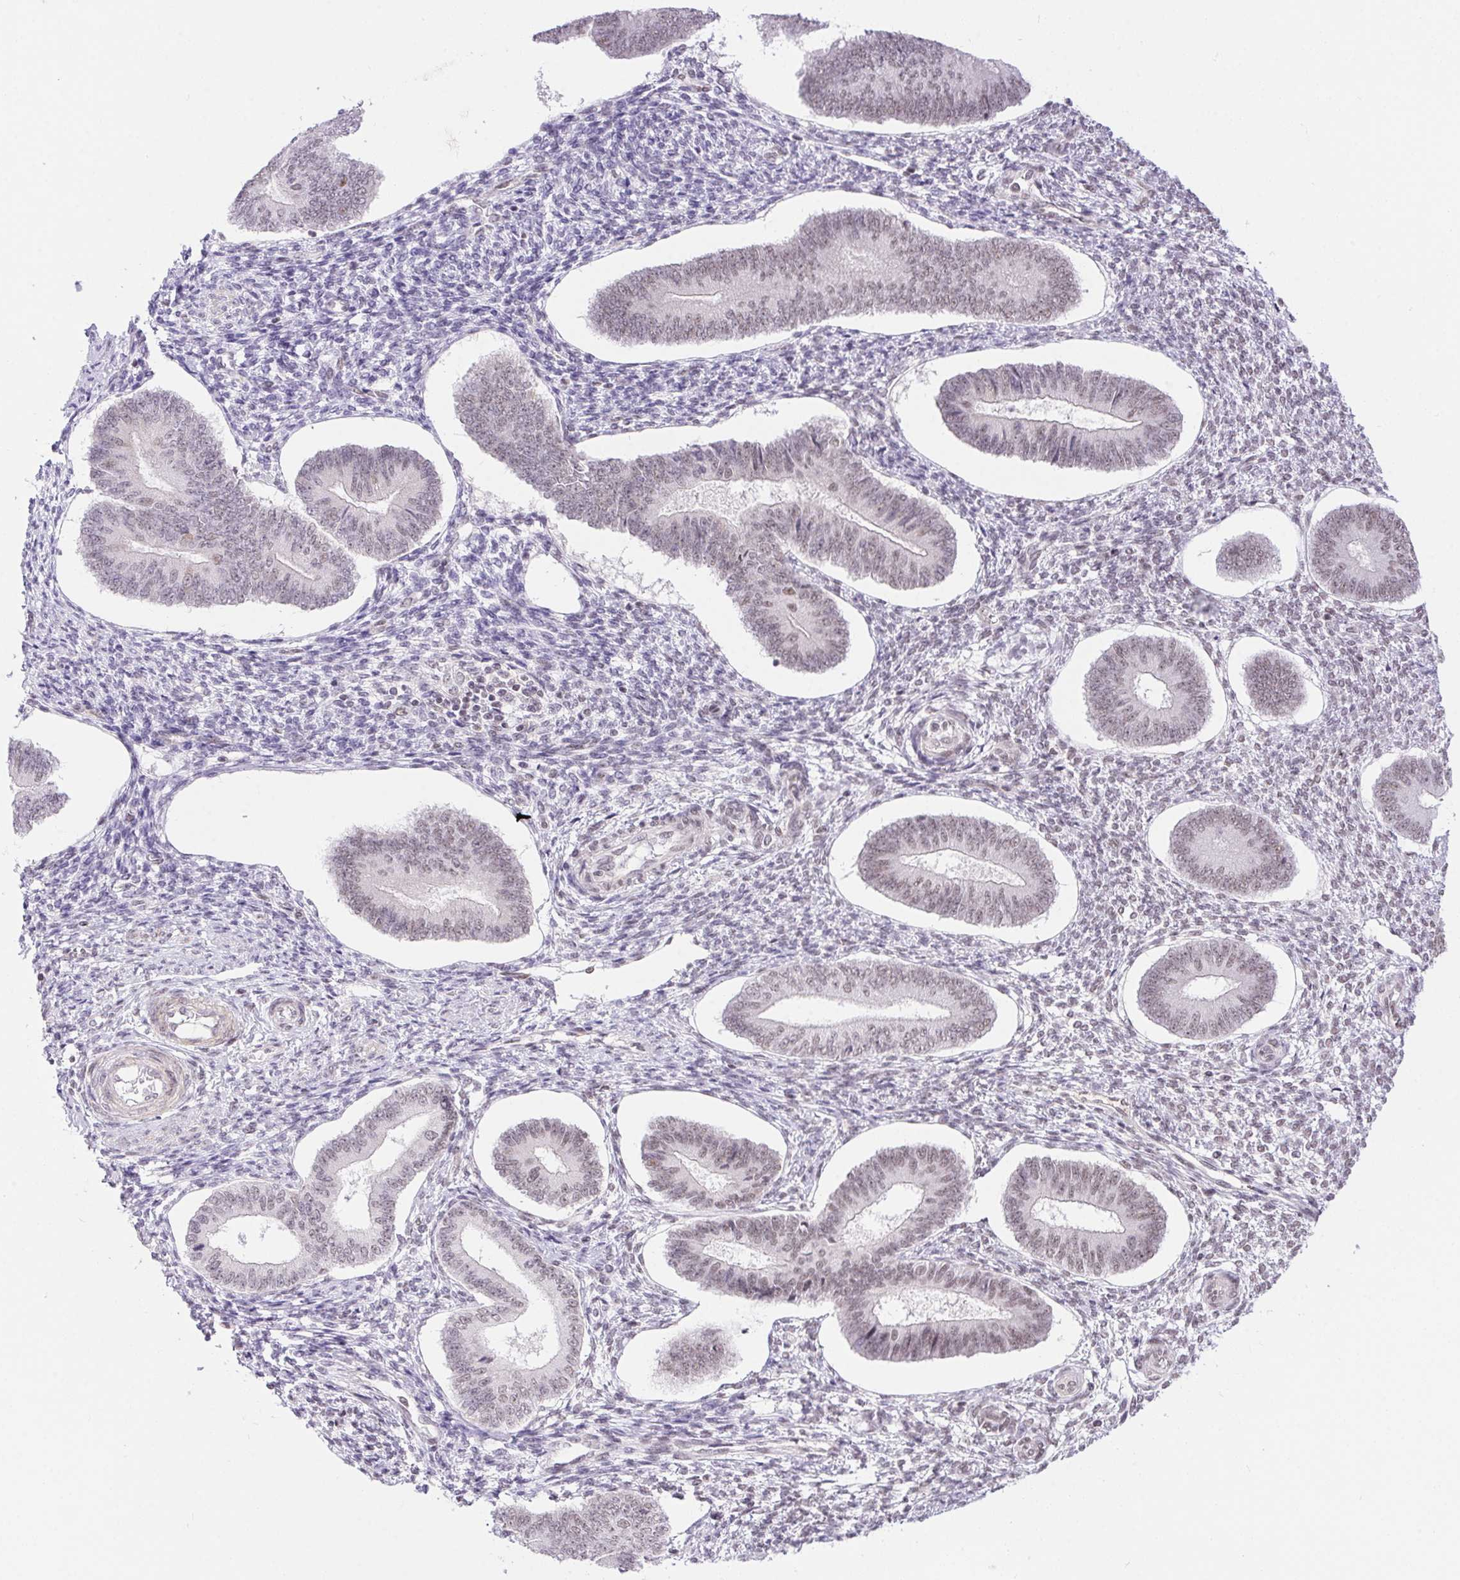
{"staining": {"intensity": "negative", "quantity": "none", "location": "none"}, "tissue": "endometrium", "cell_type": "Cells in endometrial stroma", "image_type": "normal", "snomed": [{"axis": "morphology", "description": "Normal tissue, NOS"}, {"axis": "topography", "description": "Endometrium"}], "caption": "Cells in endometrial stroma are negative for protein expression in unremarkable human endometrium. The staining was performed using DAB (3,3'-diaminobenzidine) to visualize the protein expression in brown, while the nuclei were stained in blue with hematoxylin (Magnification: 20x).", "gene": "DDX17", "patient": {"sex": "female", "age": 42}}